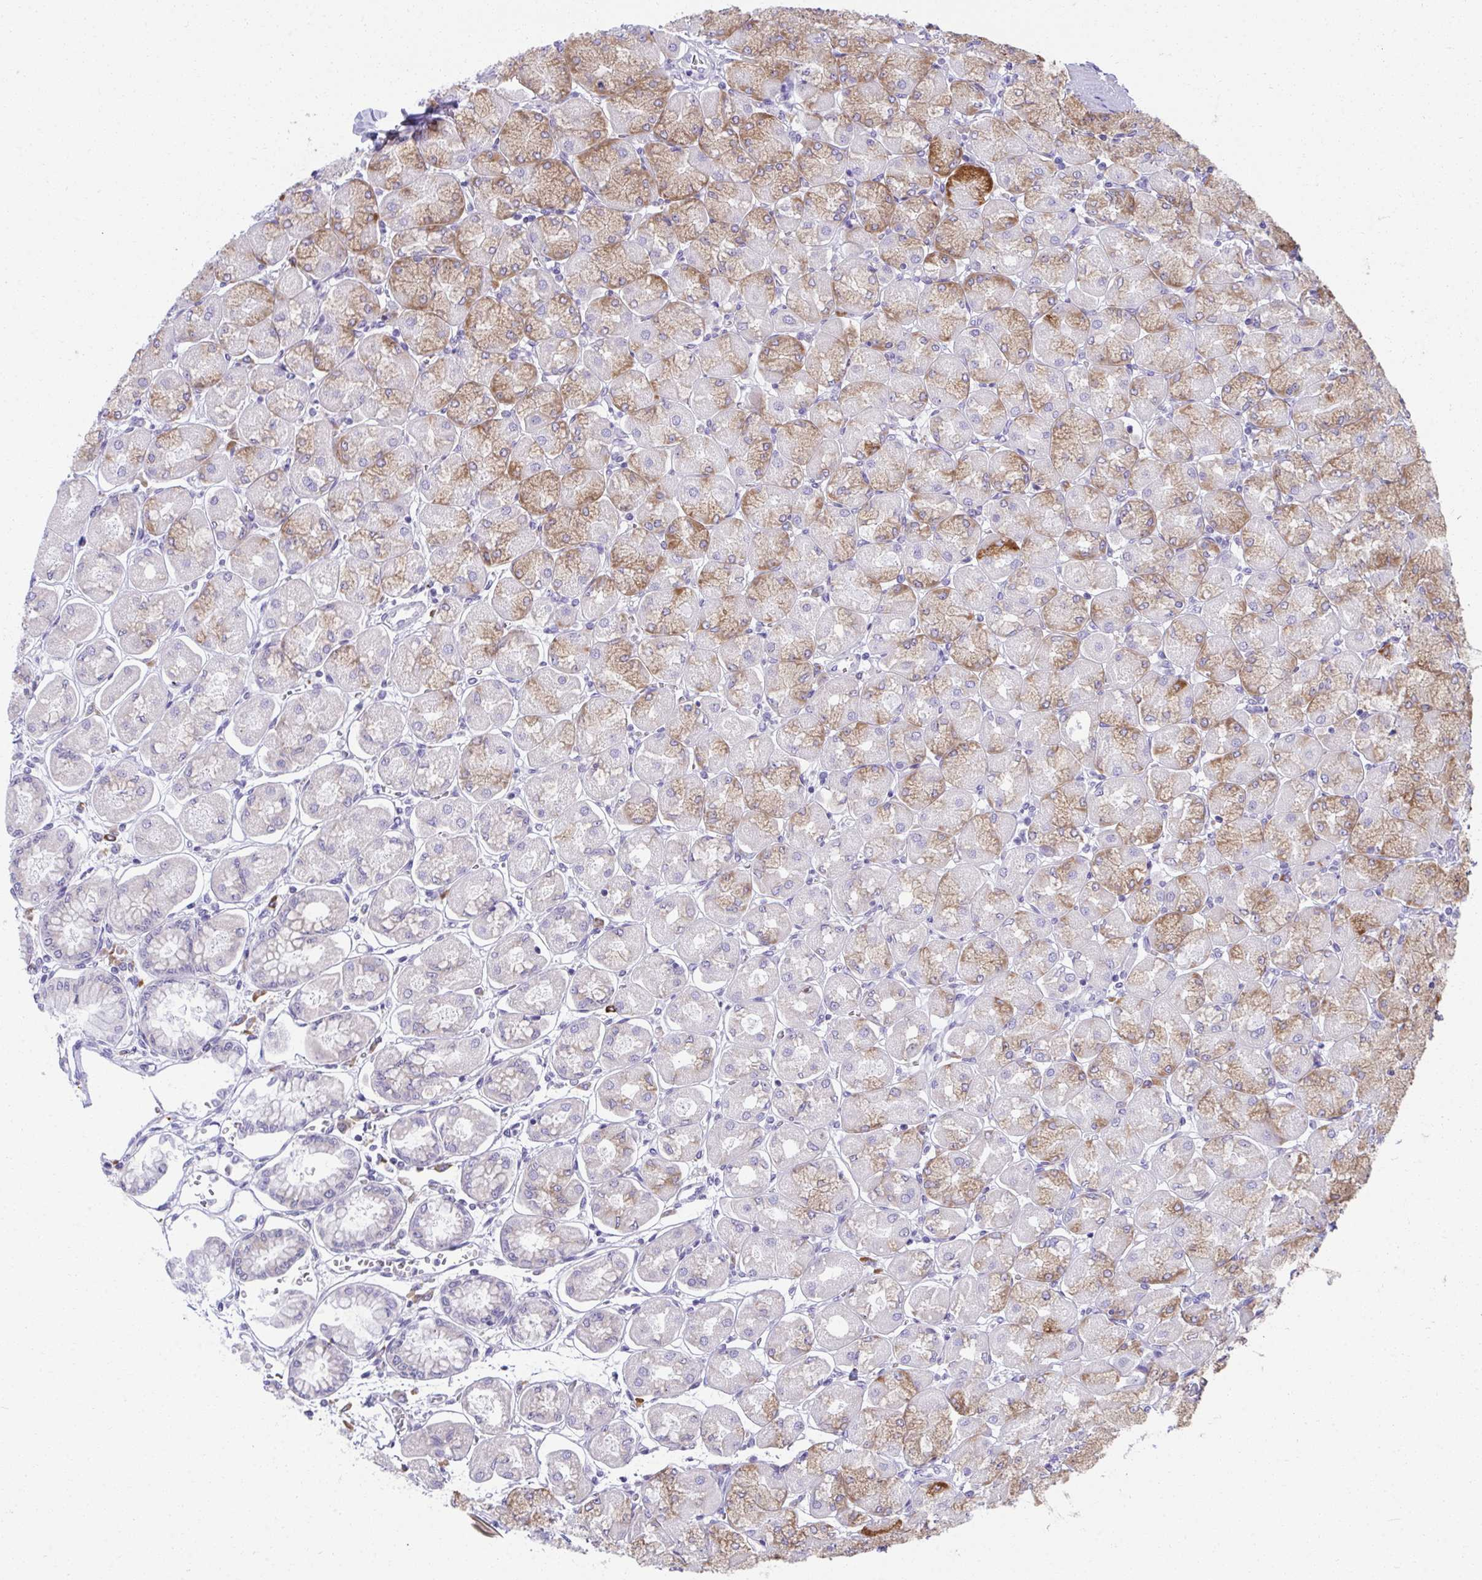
{"staining": {"intensity": "moderate", "quantity": "<25%", "location": "cytoplasmic/membranous"}, "tissue": "stomach", "cell_type": "Glandular cells", "image_type": "normal", "snomed": [{"axis": "morphology", "description": "Normal tissue, NOS"}, {"axis": "topography", "description": "Stomach, upper"}], "caption": "IHC image of normal stomach: human stomach stained using IHC shows low levels of moderate protein expression localized specifically in the cytoplasmic/membranous of glandular cells, appearing as a cytoplasmic/membranous brown color.", "gene": "FASLG", "patient": {"sex": "female", "age": 56}}